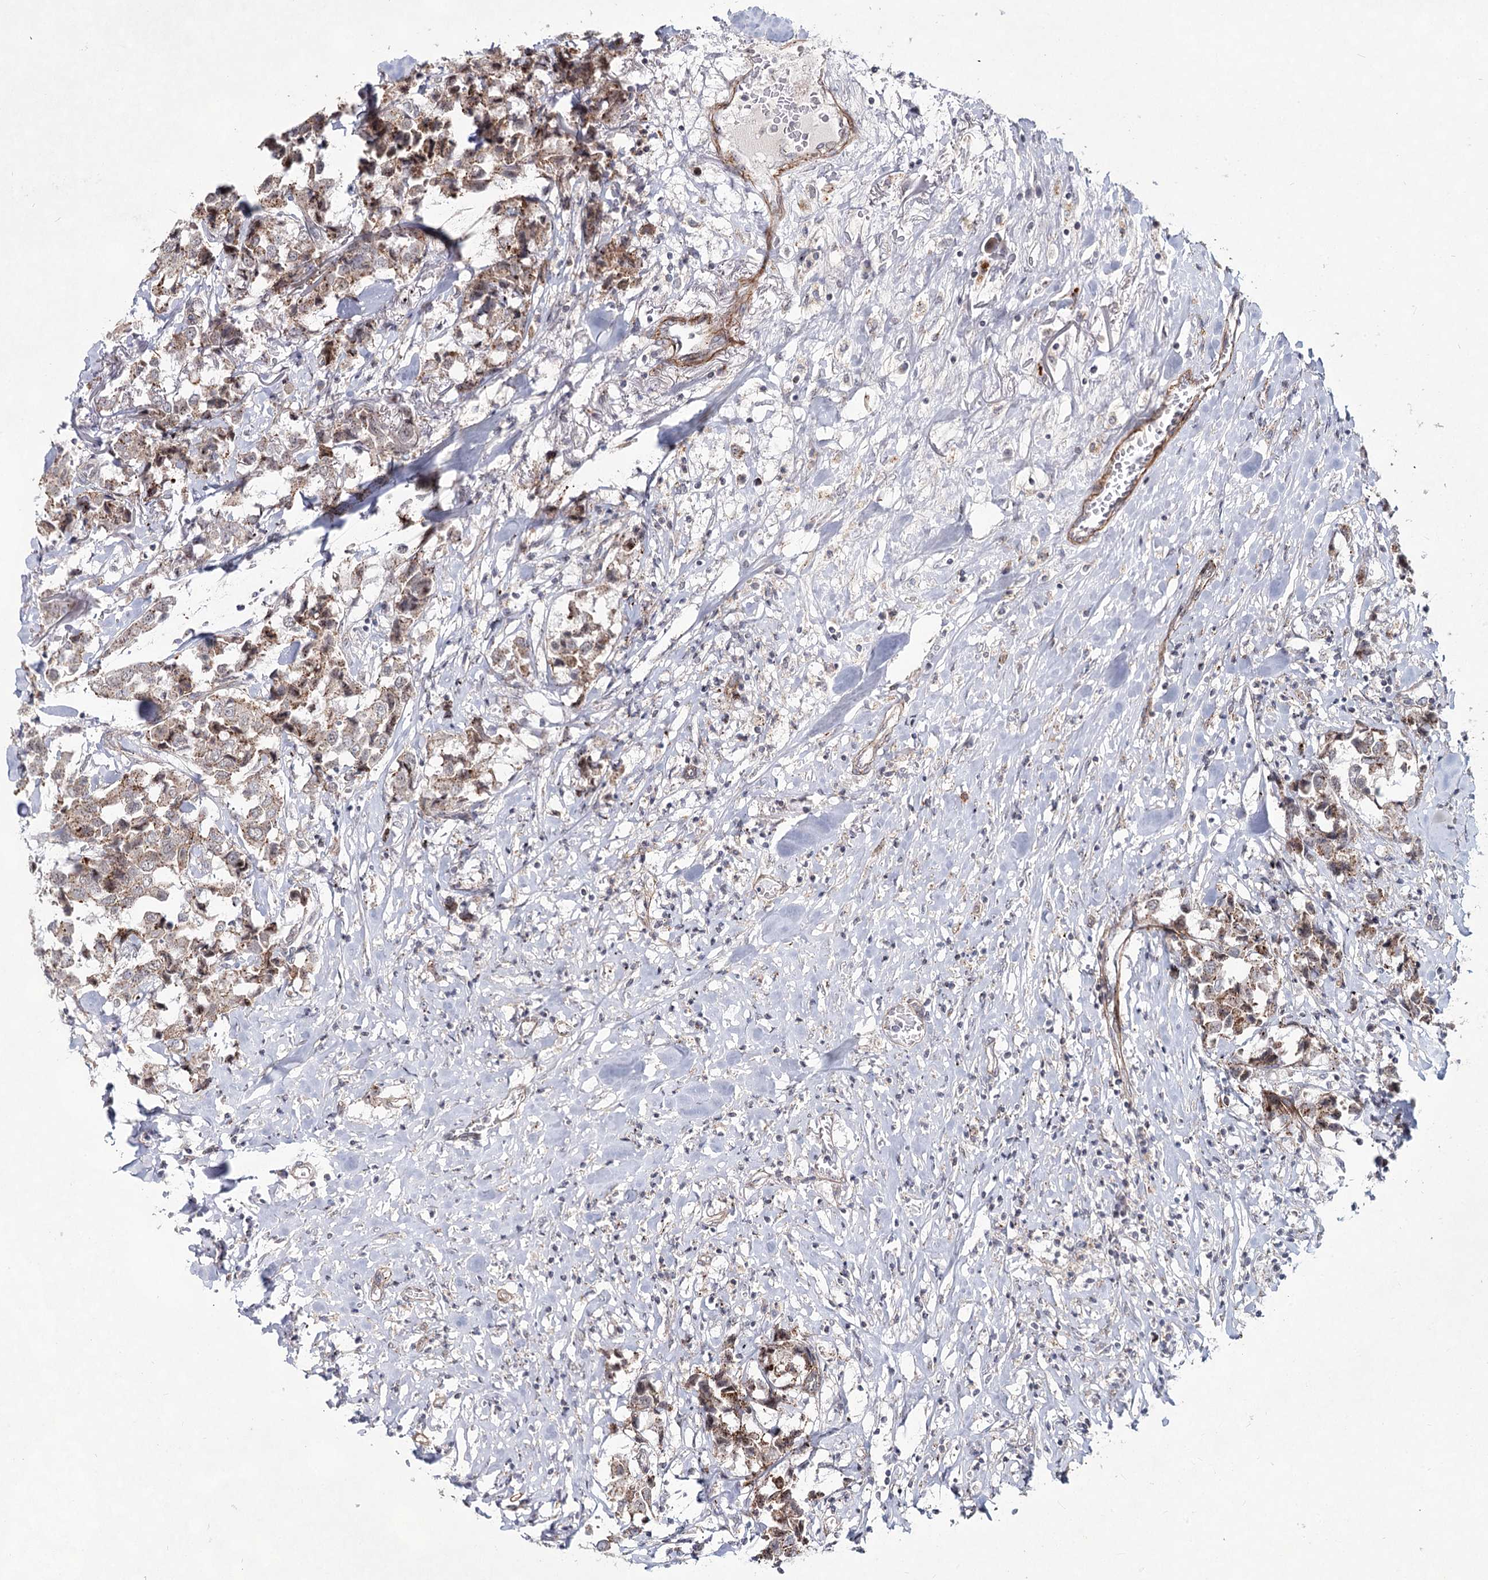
{"staining": {"intensity": "moderate", "quantity": "25%-75%", "location": "cytoplasmic/membranous"}, "tissue": "breast cancer", "cell_type": "Tumor cells", "image_type": "cancer", "snomed": [{"axis": "morphology", "description": "Duct carcinoma"}, {"axis": "topography", "description": "Breast"}], "caption": "The immunohistochemical stain labels moderate cytoplasmic/membranous positivity in tumor cells of breast invasive ductal carcinoma tissue. The protein of interest is stained brown, and the nuclei are stained in blue (DAB IHC with brightfield microscopy, high magnification).", "gene": "ATL2", "patient": {"sex": "female", "age": 80}}